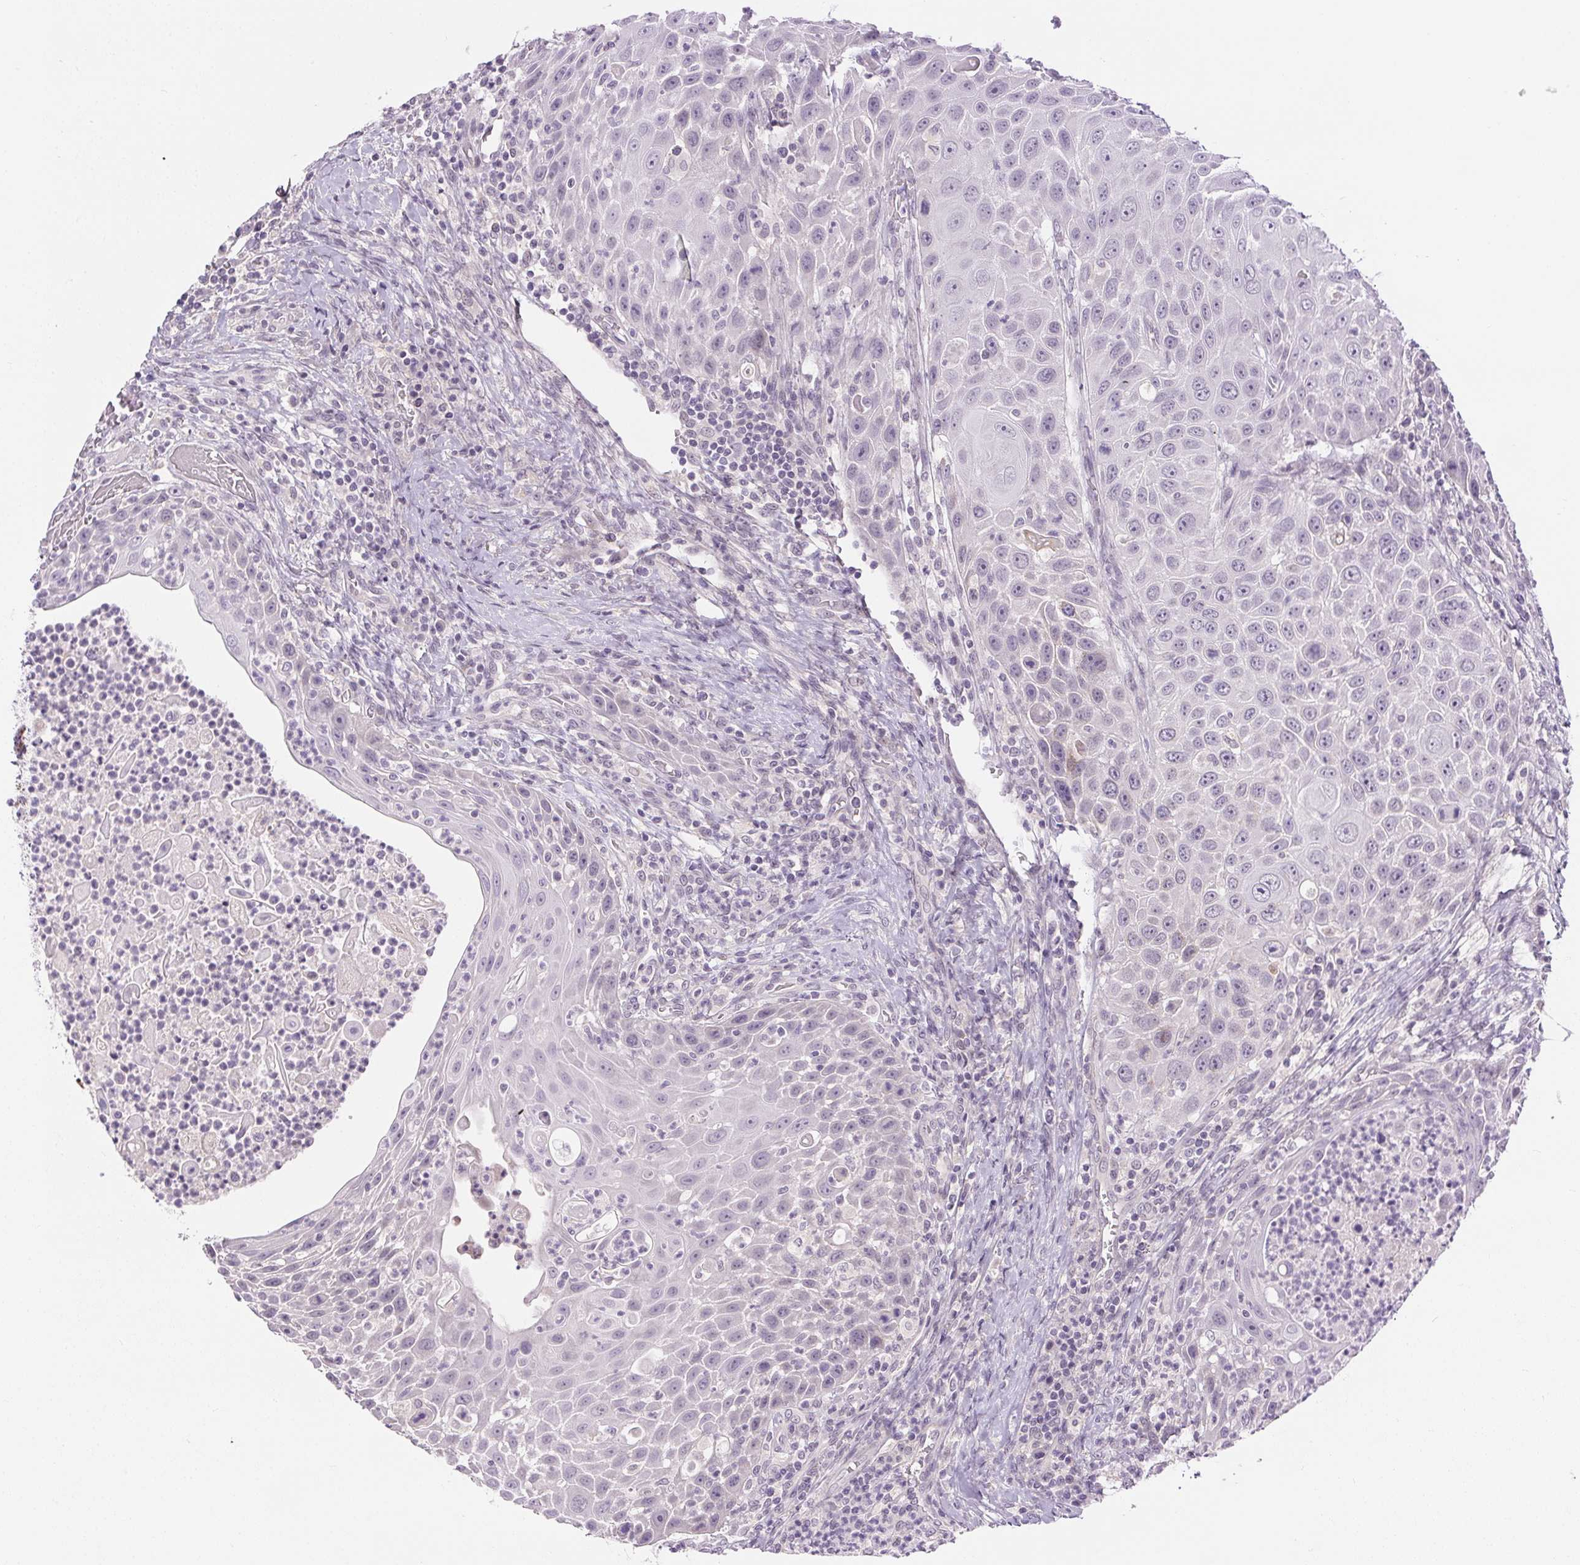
{"staining": {"intensity": "negative", "quantity": "none", "location": "none"}, "tissue": "head and neck cancer", "cell_type": "Tumor cells", "image_type": "cancer", "snomed": [{"axis": "morphology", "description": "Squamous cell carcinoma, NOS"}, {"axis": "topography", "description": "Head-Neck"}], "caption": "A high-resolution micrograph shows immunohistochemistry staining of head and neck cancer (squamous cell carcinoma), which exhibits no significant staining in tumor cells.", "gene": "FAM168A", "patient": {"sex": "male", "age": 69}}